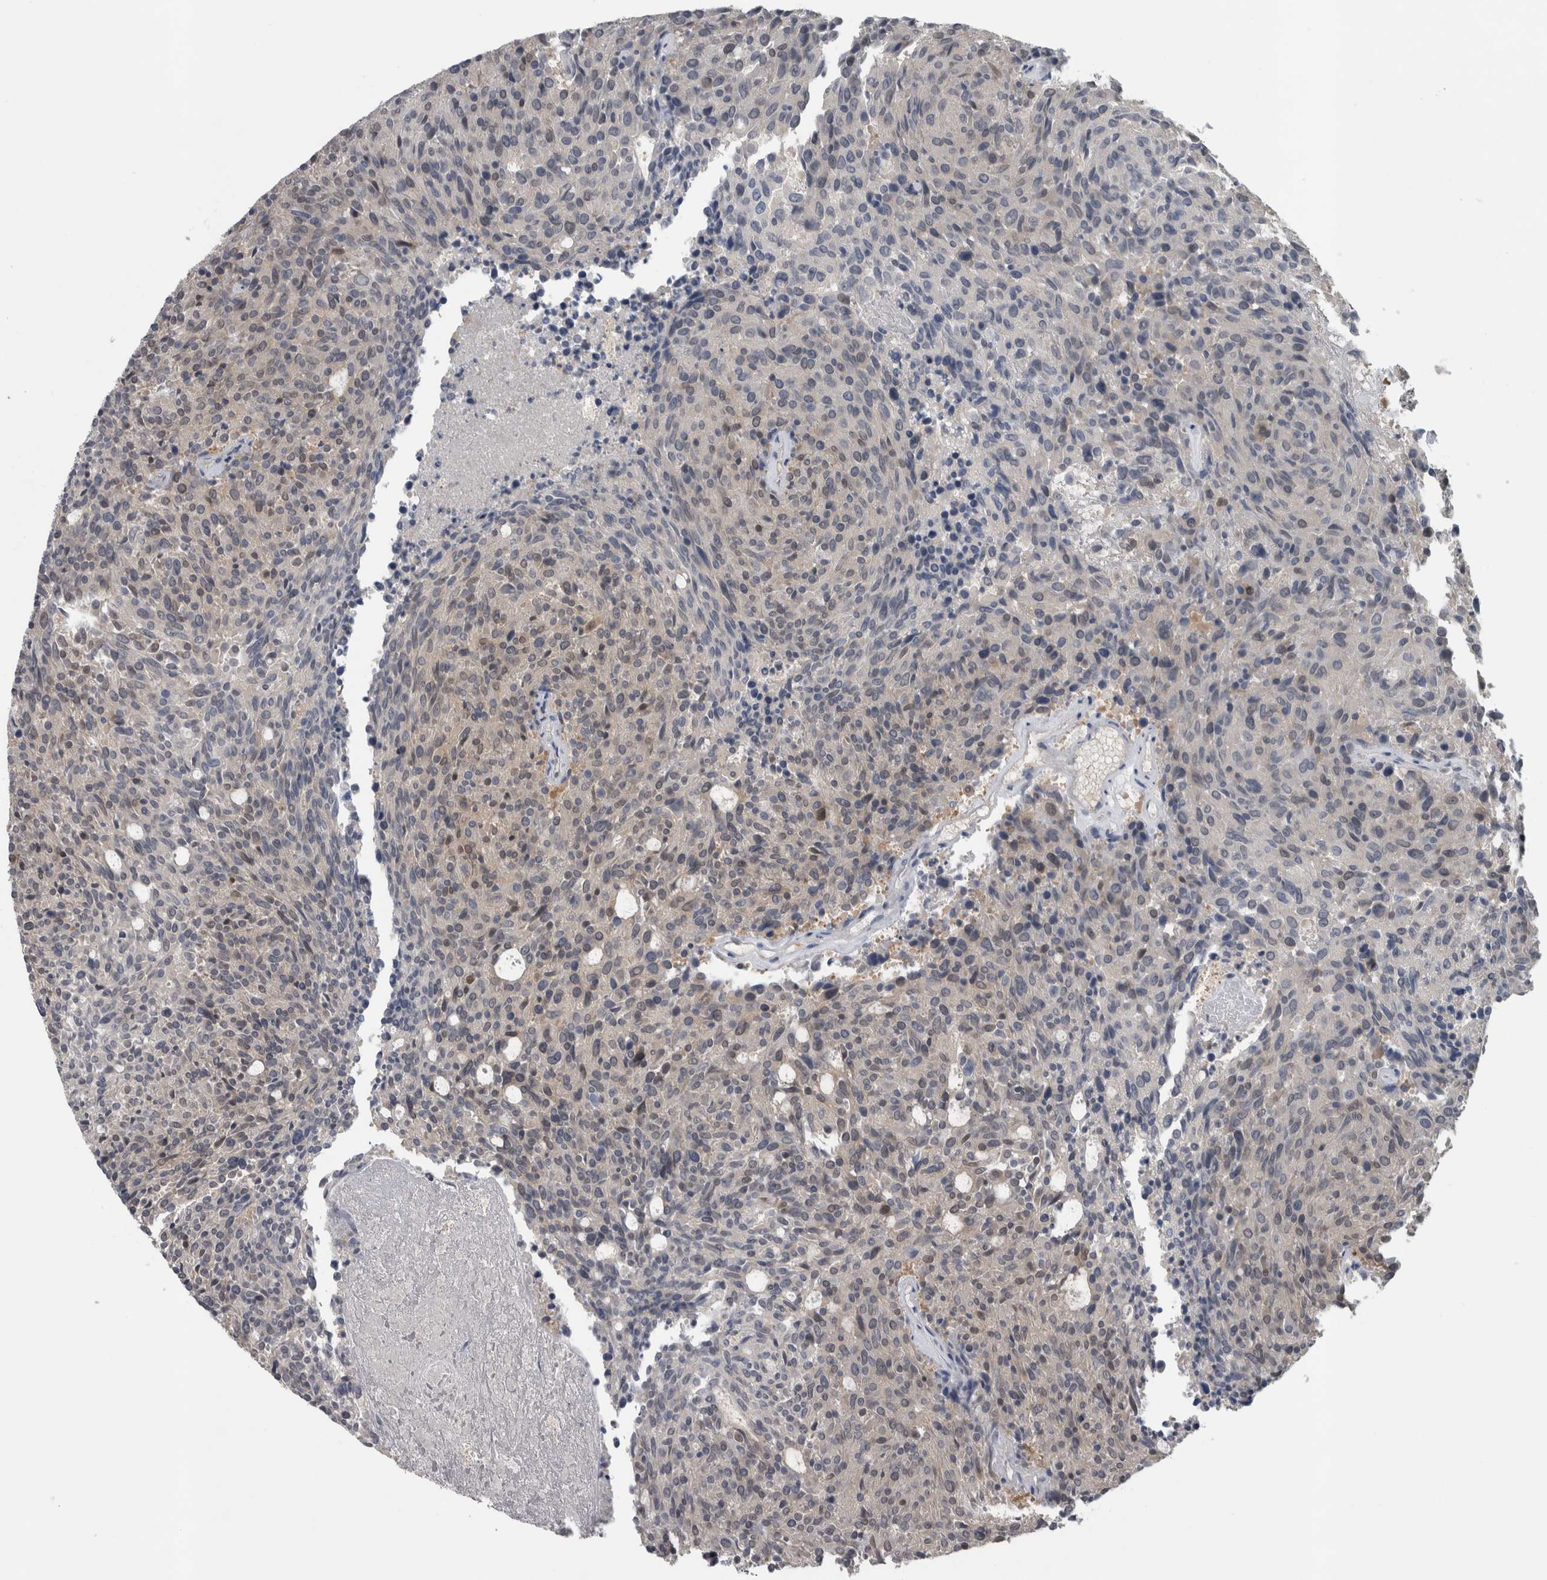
{"staining": {"intensity": "negative", "quantity": "none", "location": "none"}, "tissue": "carcinoid", "cell_type": "Tumor cells", "image_type": "cancer", "snomed": [{"axis": "morphology", "description": "Carcinoid, malignant, NOS"}, {"axis": "topography", "description": "Pancreas"}], "caption": "High magnification brightfield microscopy of carcinoid (malignant) stained with DAB (brown) and counterstained with hematoxylin (blue): tumor cells show no significant staining.", "gene": "NAPRT", "patient": {"sex": "female", "age": 54}}